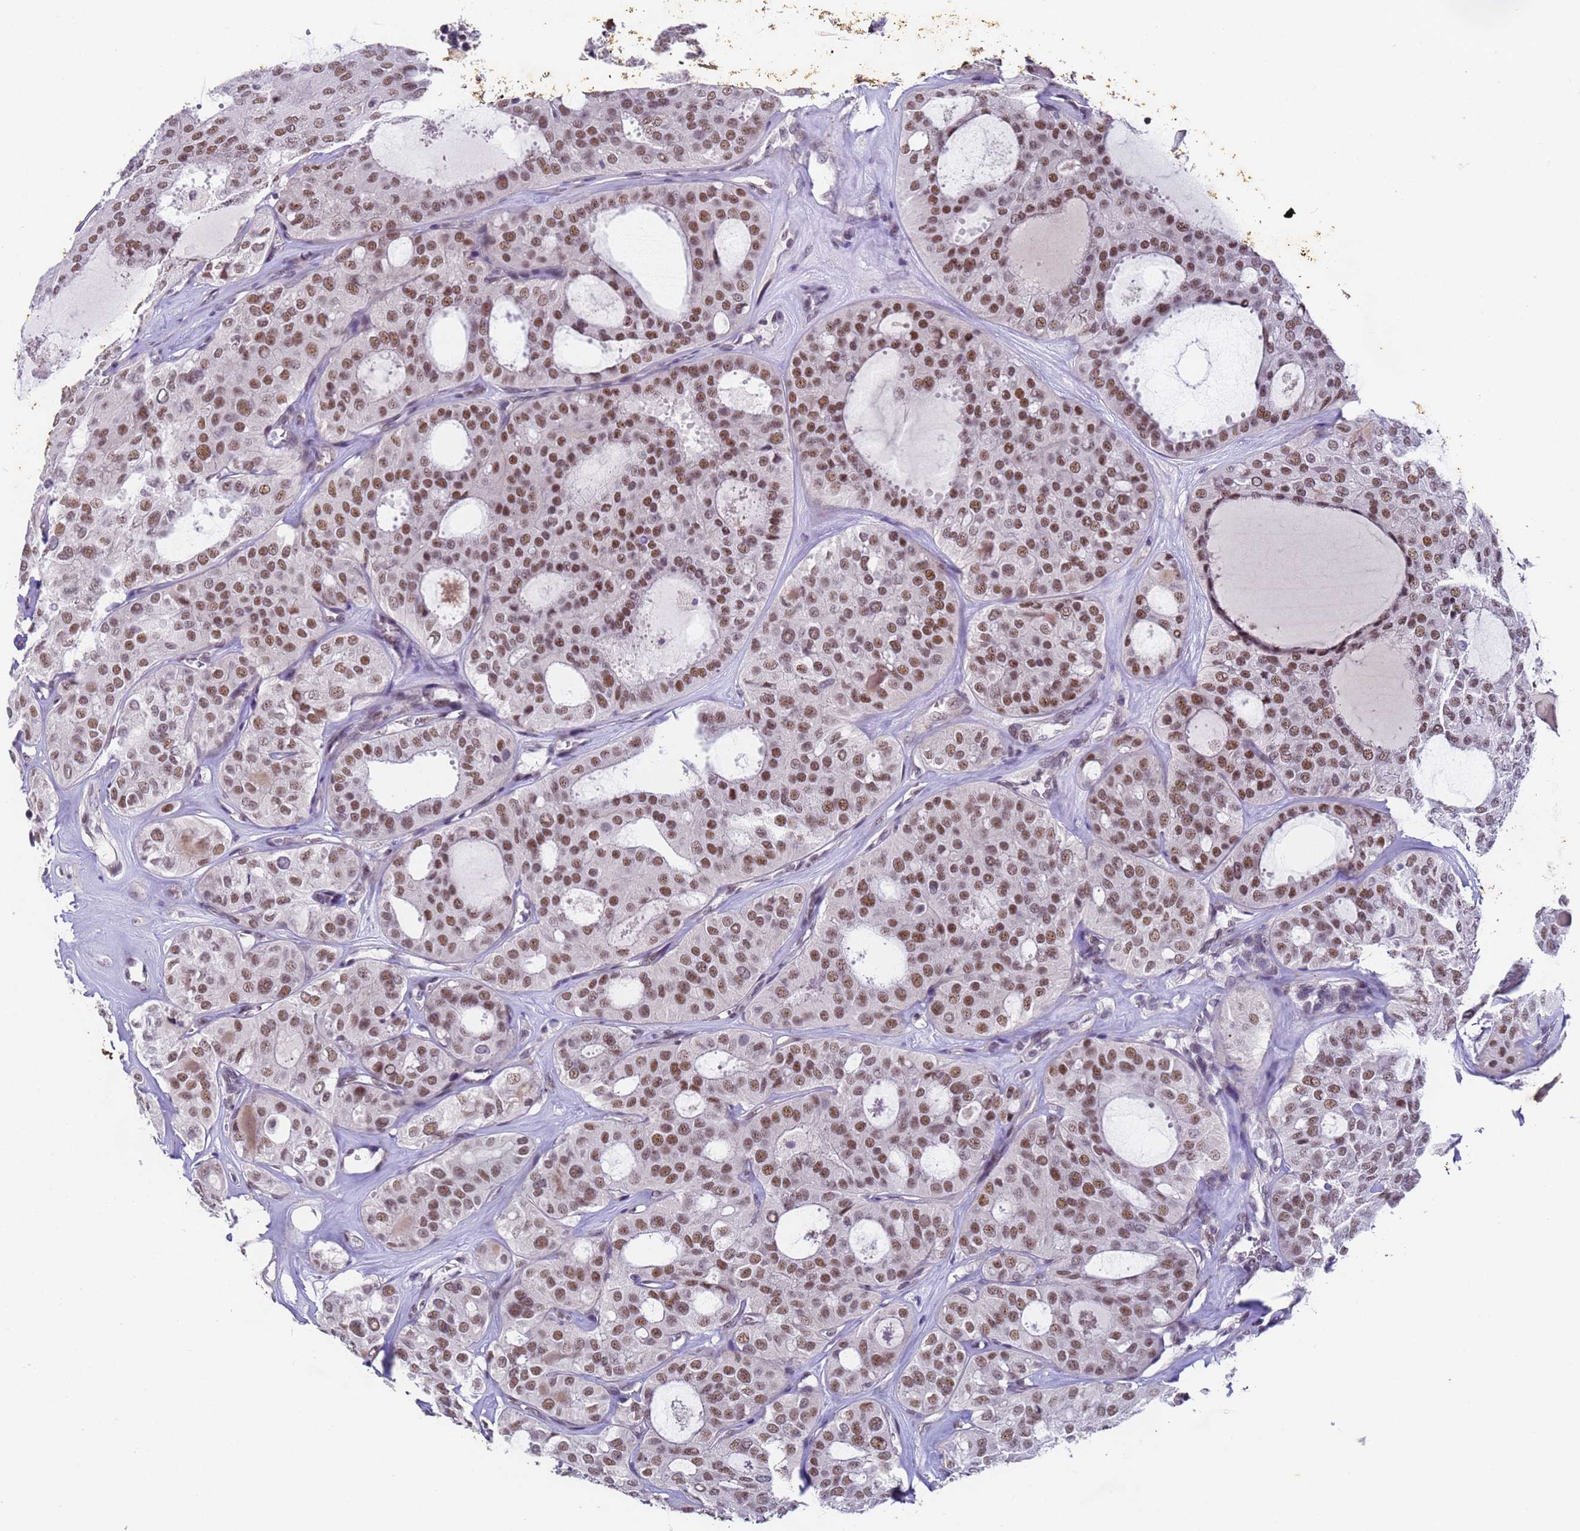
{"staining": {"intensity": "moderate", "quantity": ">75%", "location": "nuclear"}, "tissue": "thyroid cancer", "cell_type": "Tumor cells", "image_type": "cancer", "snomed": [{"axis": "morphology", "description": "Follicular adenoma carcinoma, NOS"}, {"axis": "topography", "description": "Thyroid gland"}], "caption": "A medium amount of moderate nuclear expression is appreciated in about >75% of tumor cells in thyroid cancer tissue.", "gene": "FNBP4", "patient": {"sex": "male", "age": 75}}